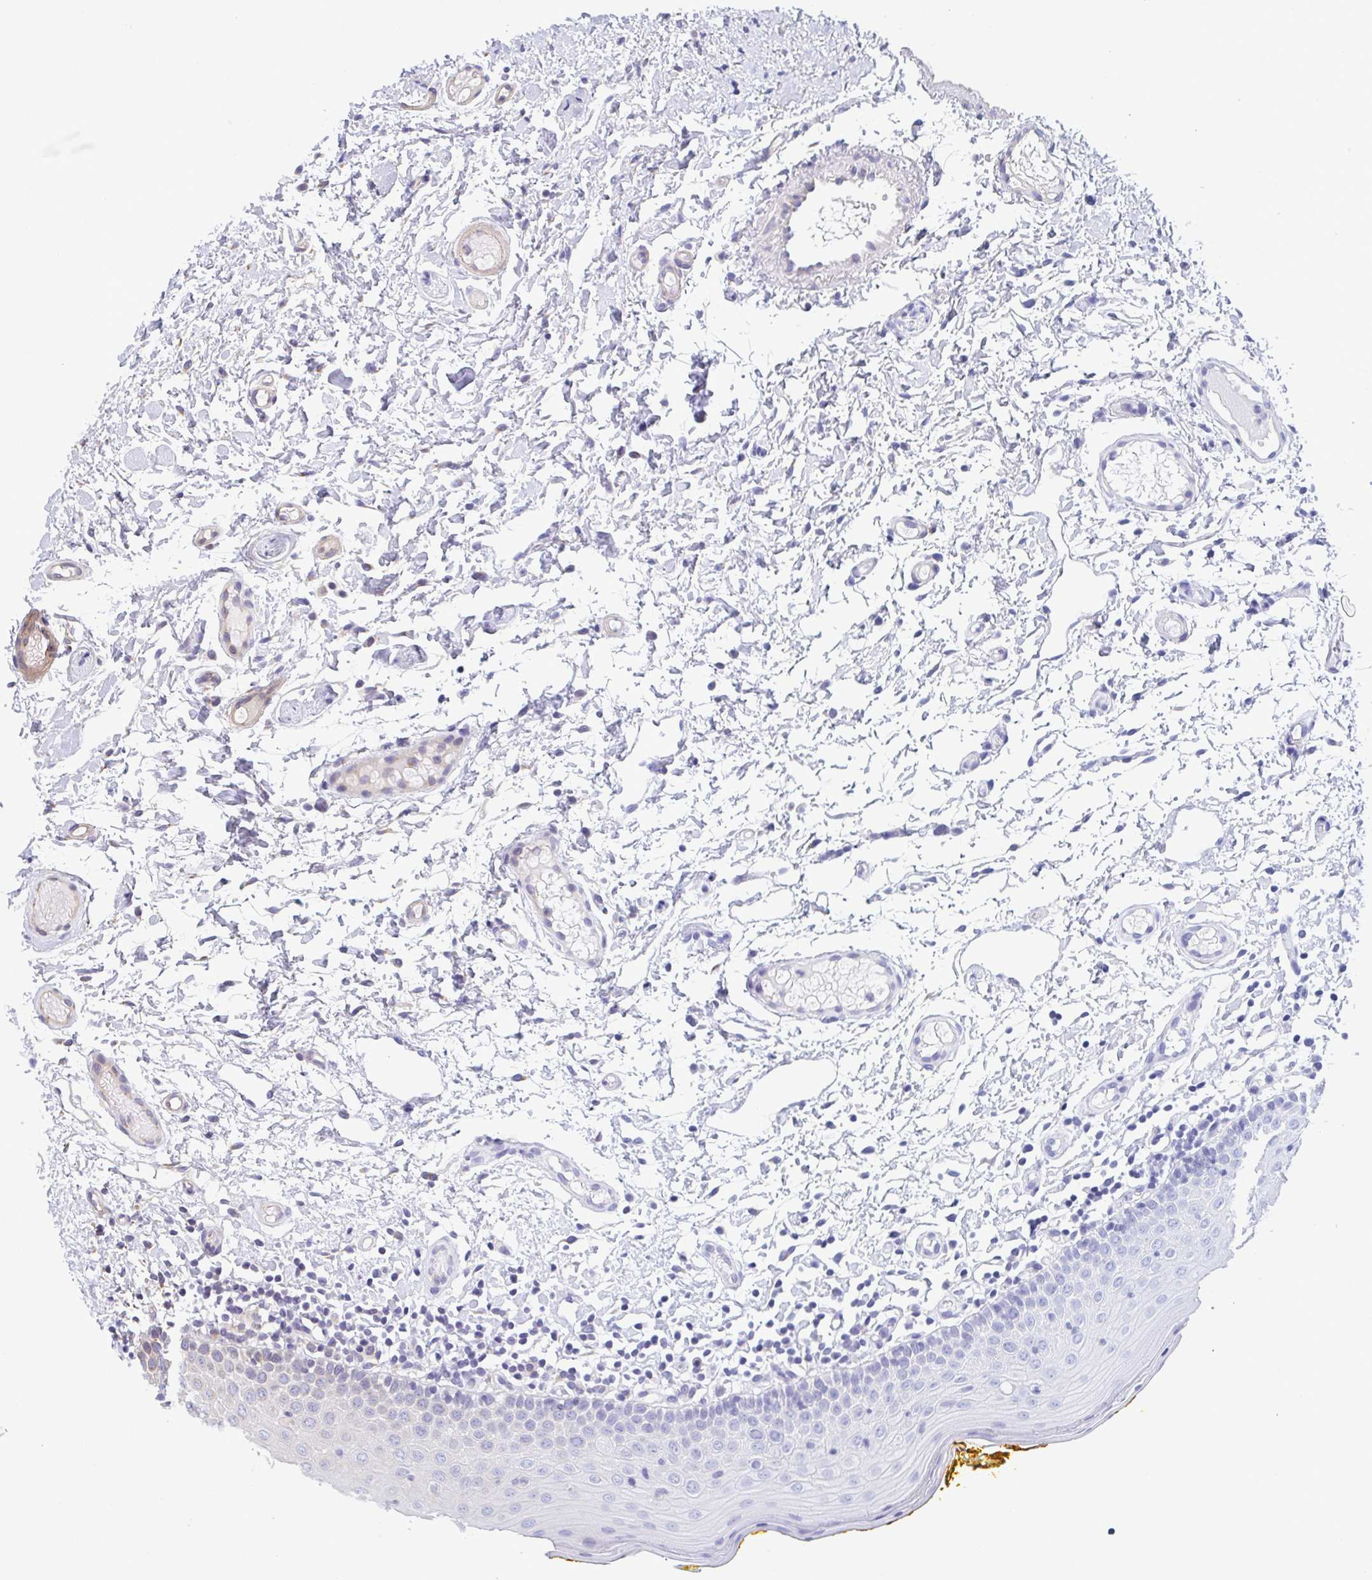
{"staining": {"intensity": "weak", "quantity": "<25%", "location": "cytoplasmic/membranous"}, "tissue": "oral mucosa", "cell_type": "Squamous epithelial cells", "image_type": "normal", "snomed": [{"axis": "morphology", "description": "Normal tissue, NOS"}, {"axis": "topography", "description": "Oral tissue"}, {"axis": "topography", "description": "Tounge, NOS"}], "caption": "Protein analysis of normal oral mucosa shows no significant expression in squamous epithelial cells.", "gene": "COPB1", "patient": {"sex": "female", "age": 58}}